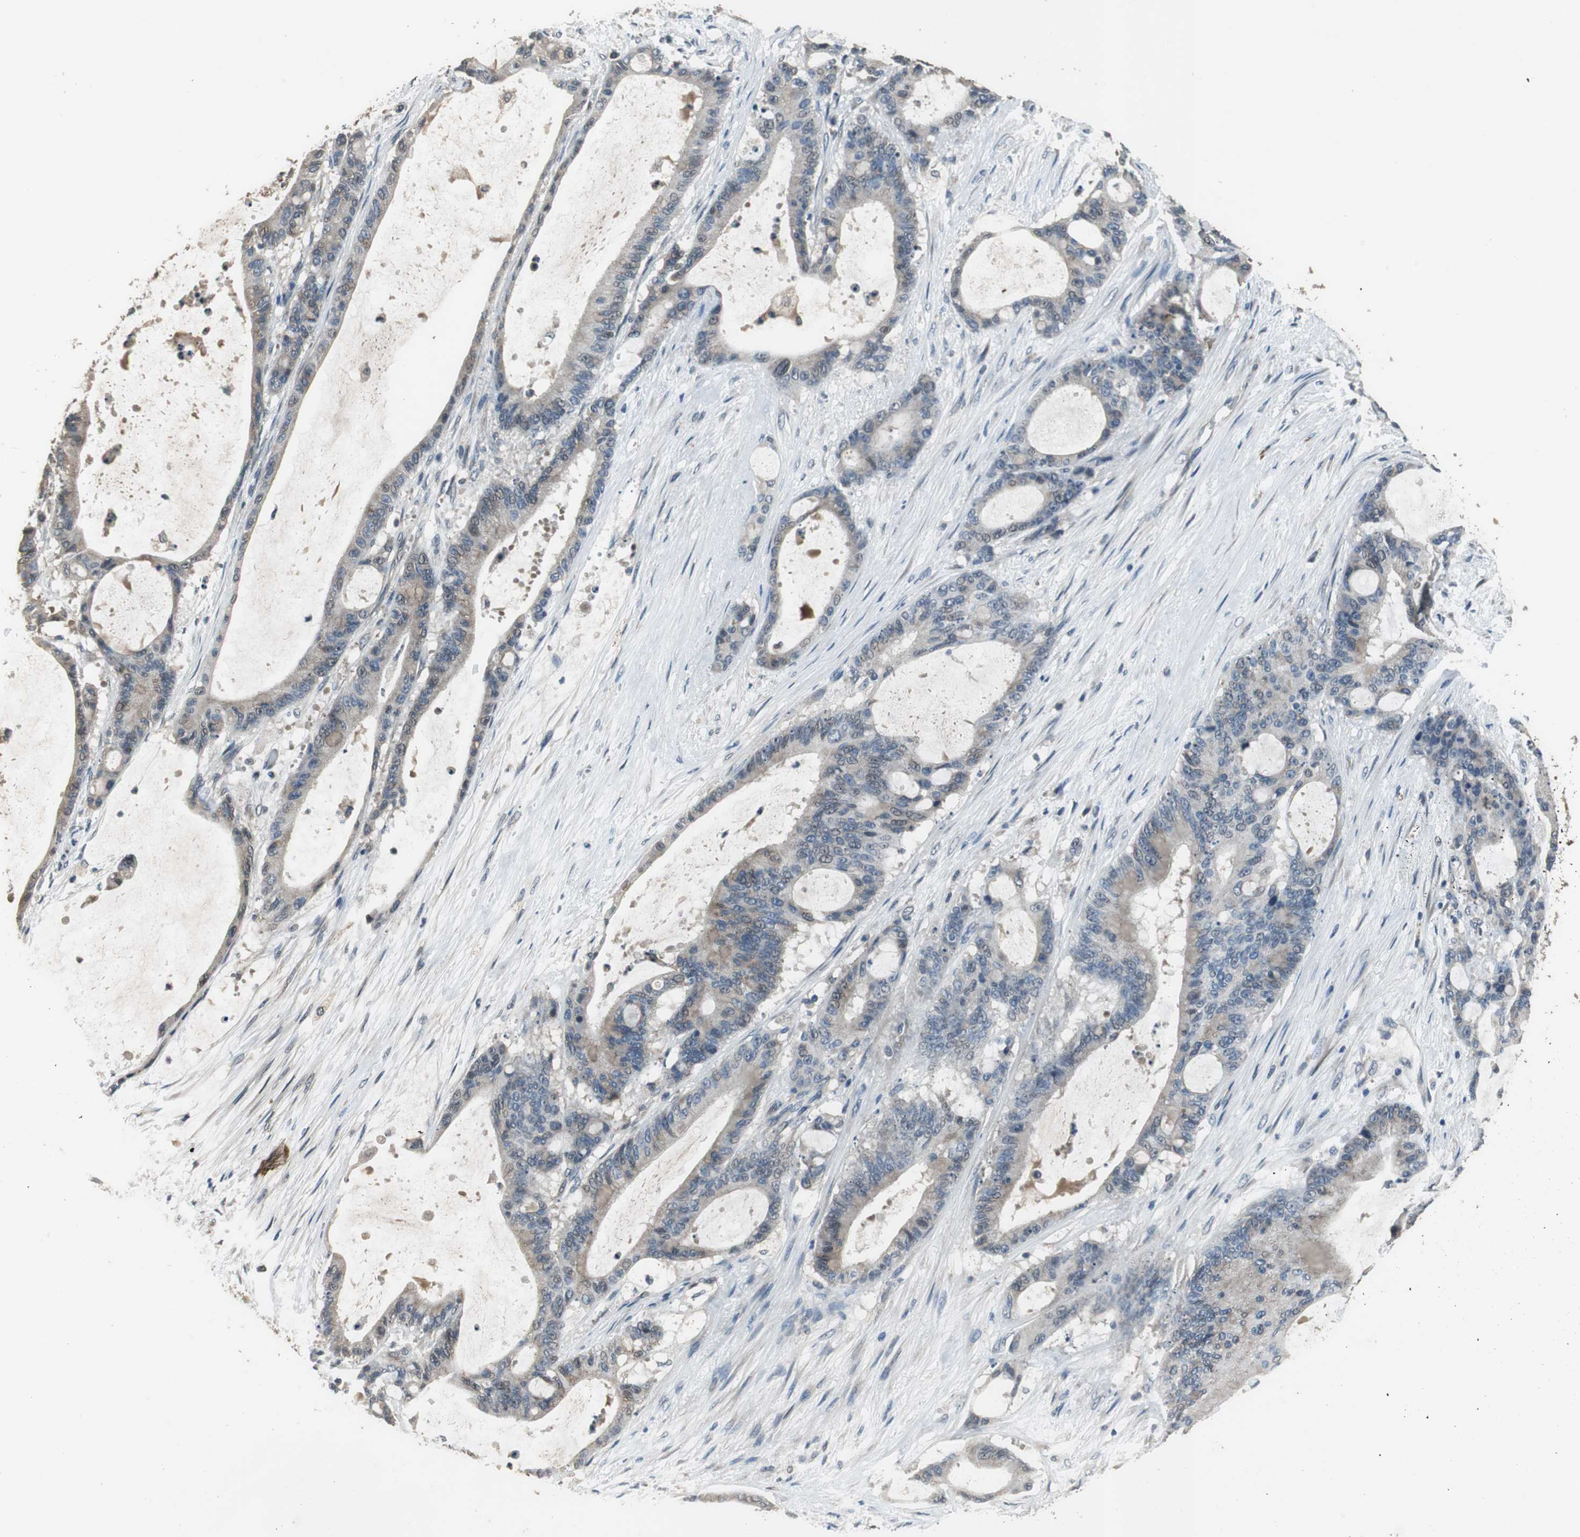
{"staining": {"intensity": "weak", "quantity": "<25%", "location": "cytoplasmic/membranous"}, "tissue": "liver cancer", "cell_type": "Tumor cells", "image_type": "cancer", "snomed": [{"axis": "morphology", "description": "Cholangiocarcinoma"}, {"axis": "topography", "description": "Liver"}], "caption": "The immunohistochemistry image has no significant staining in tumor cells of liver cancer tissue. (Stains: DAB (3,3'-diaminobenzidine) IHC with hematoxylin counter stain, Microscopy: brightfield microscopy at high magnification).", "gene": "PI4KB", "patient": {"sex": "female", "age": 73}}